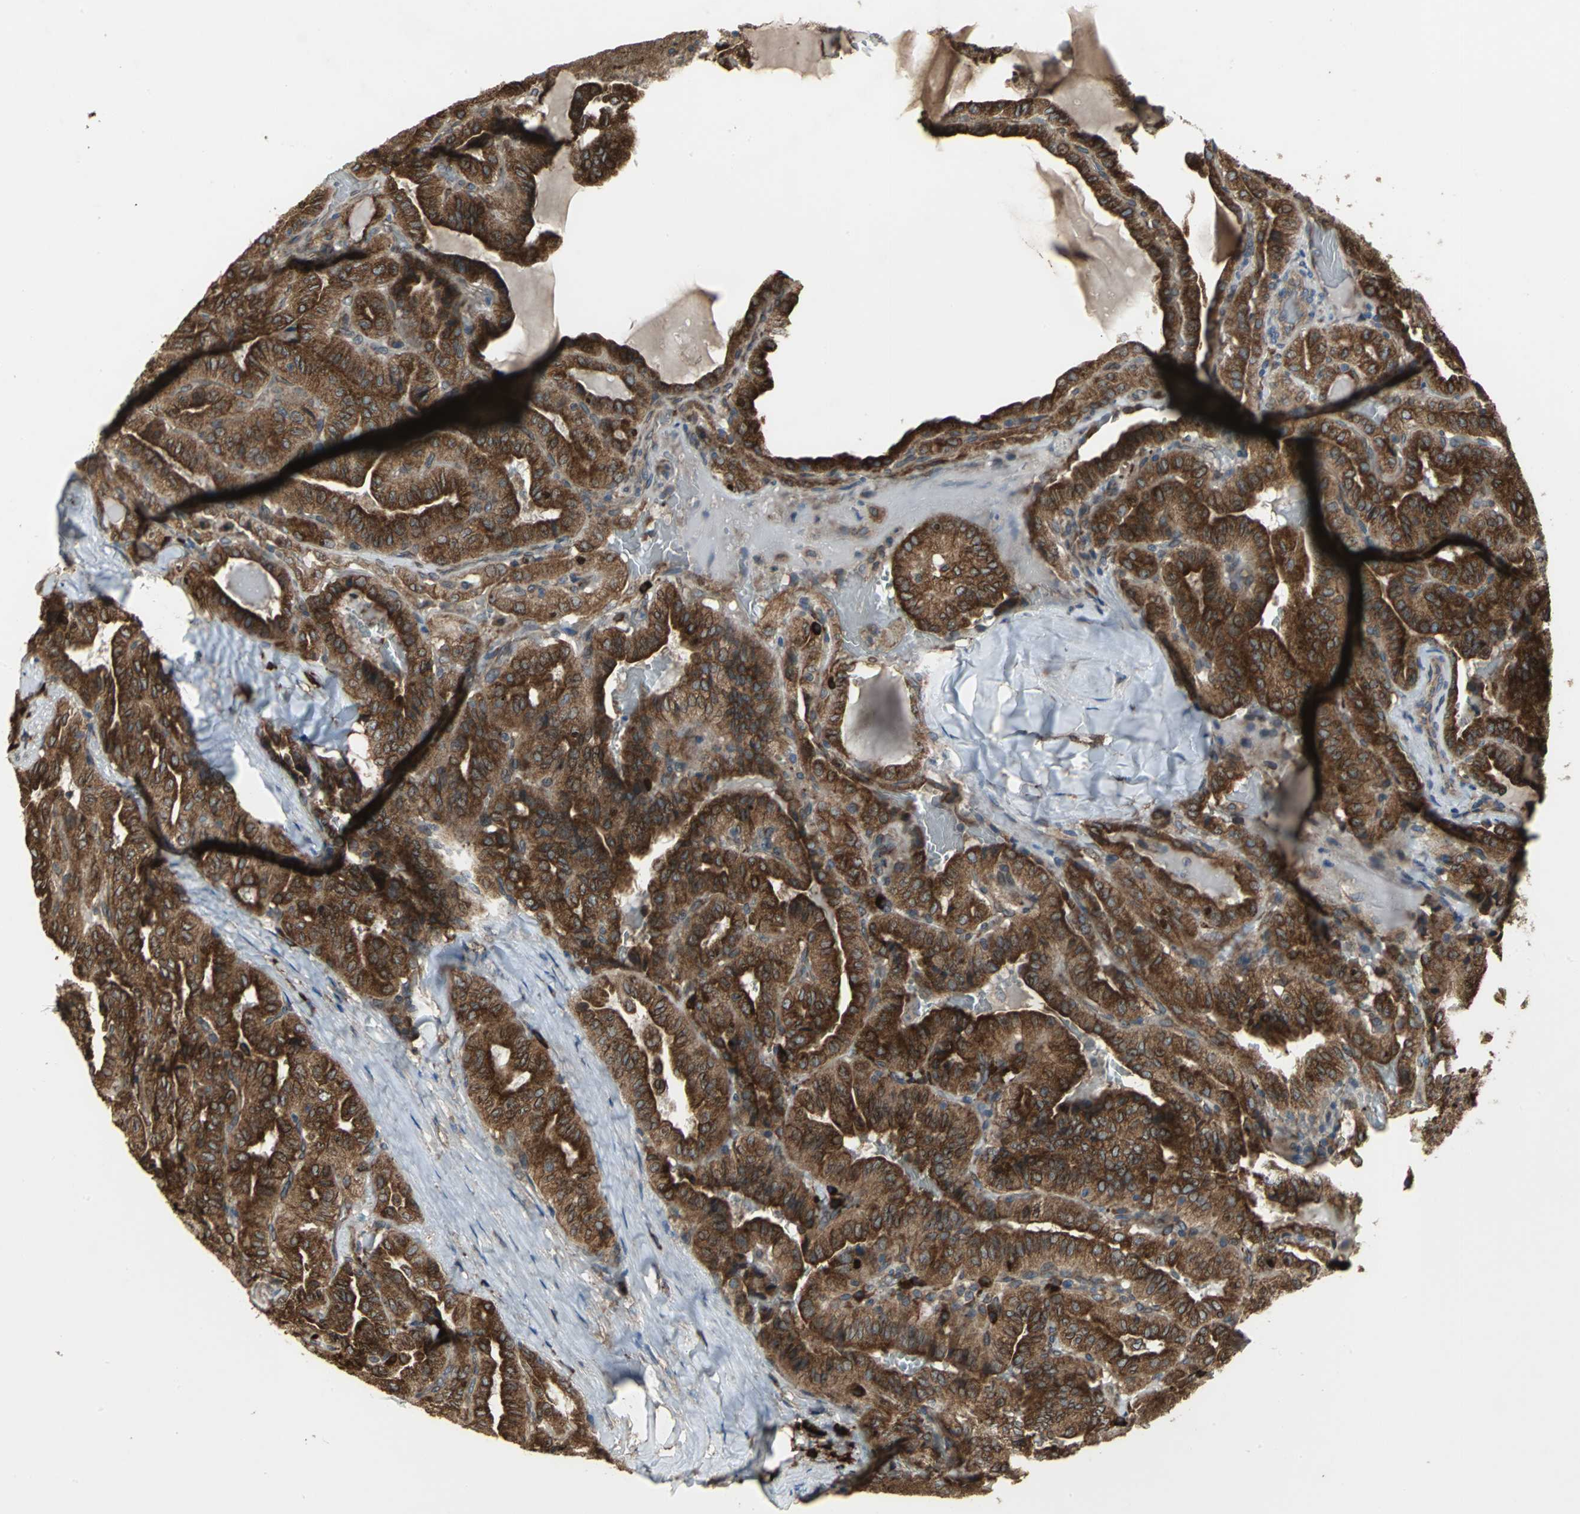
{"staining": {"intensity": "strong", "quantity": ">75%", "location": "cytoplasmic/membranous"}, "tissue": "thyroid cancer", "cell_type": "Tumor cells", "image_type": "cancer", "snomed": [{"axis": "morphology", "description": "Papillary adenocarcinoma, NOS"}, {"axis": "topography", "description": "Thyroid gland"}], "caption": "Thyroid cancer (papillary adenocarcinoma) stained for a protein demonstrates strong cytoplasmic/membranous positivity in tumor cells.", "gene": "SYVN1", "patient": {"sex": "male", "age": 77}}